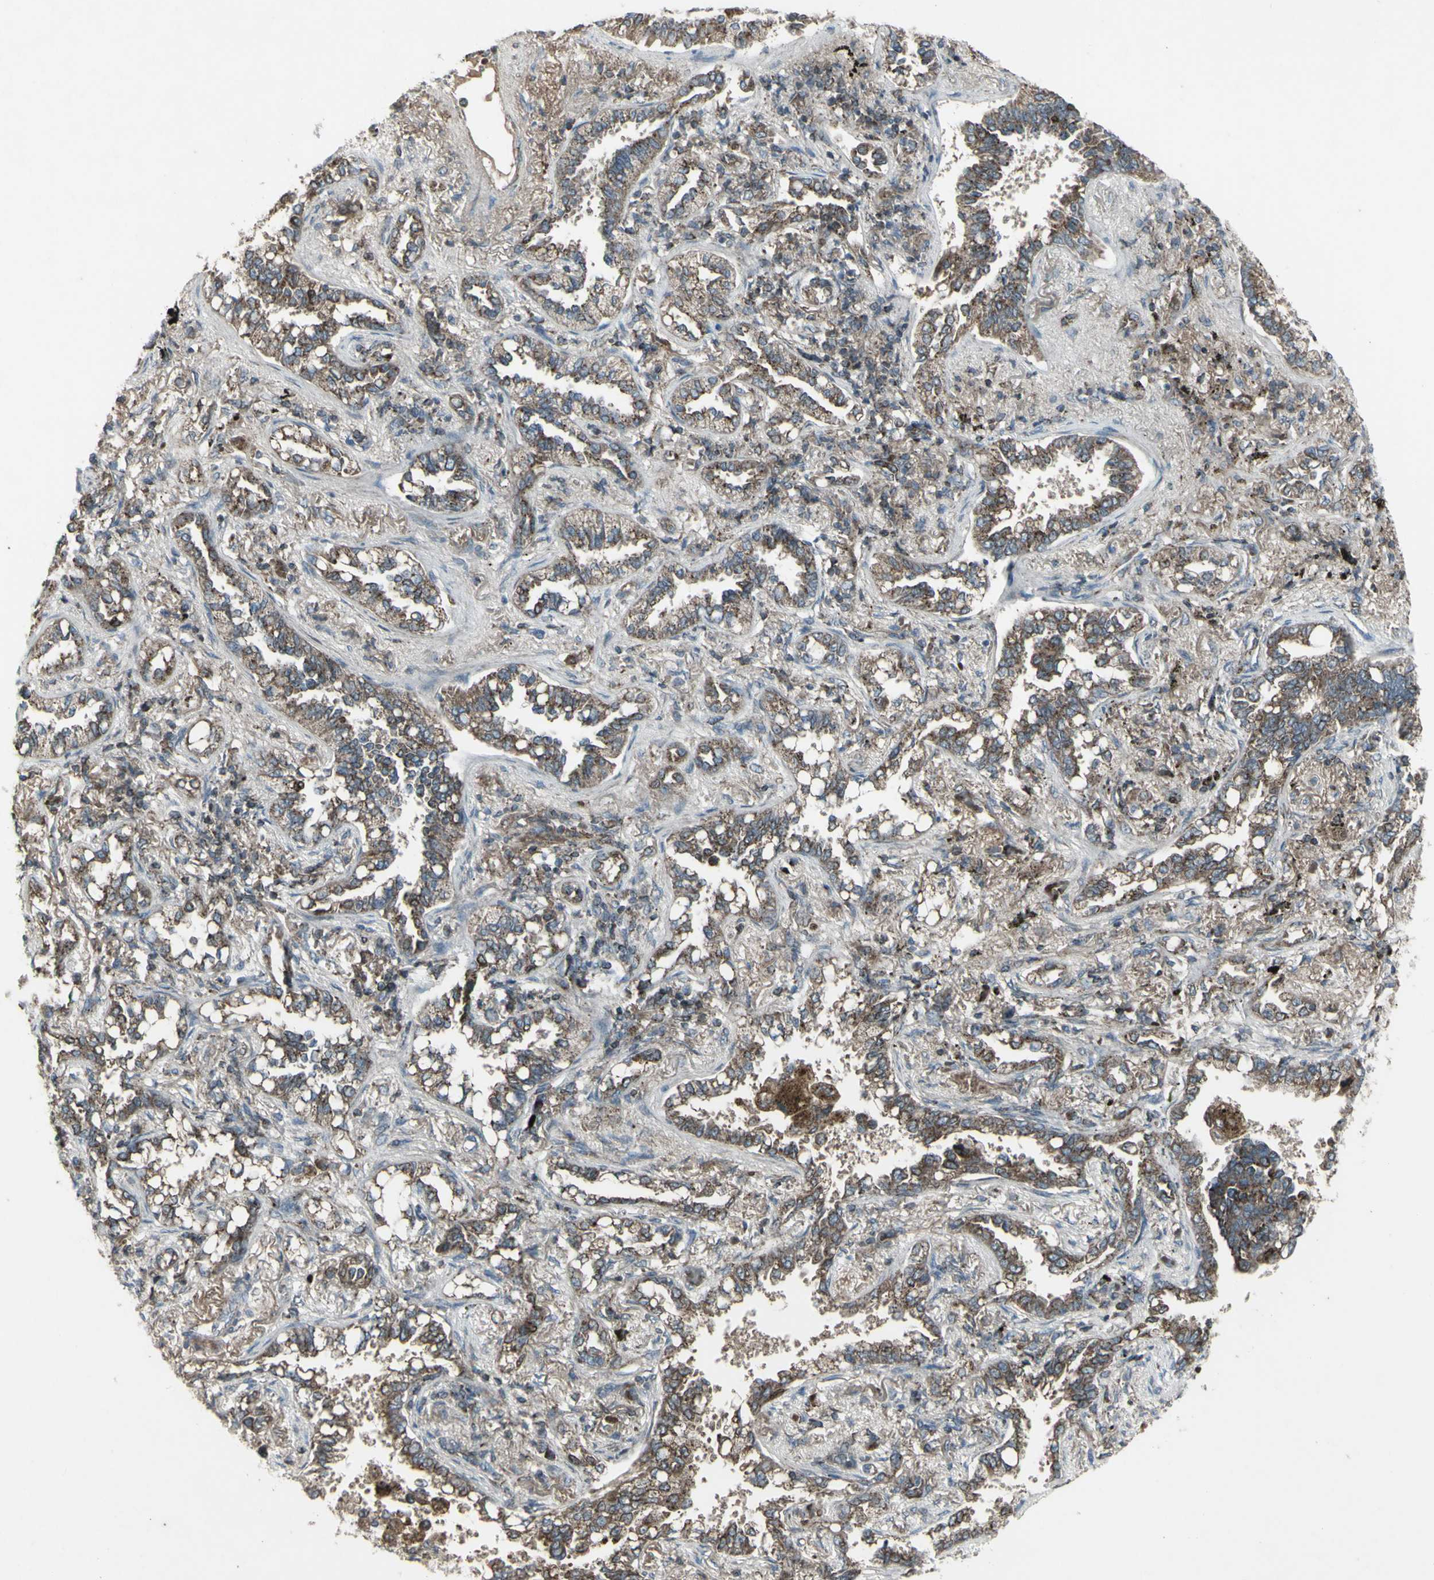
{"staining": {"intensity": "moderate", "quantity": ">75%", "location": "cytoplasmic/membranous"}, "tissue": "lung cancer", "cell_type": "Tumor cells", "image_type": "cancer", "snomed": [{"axis": "morphology", "description": "Normal tissue, NOS"}, {"axis": "morphology", "description": "Adenocarcinoma, NOS"}, {"axis": "topography", "description": "Lung"}], "caption": "A high-resolution histopathology image shows immunohistochemistry staining of lung adenocarcinoma, which displays moderate cytoplasmic/membranous staining in about >75% of tumor cells. The protein of interest is stained brown, and the nuclei are stained in blue (DAB (3,3'-diaminobenzidine) IHC with brightfield microscopy, high magnification).", "gene": "SHC1", "patient": {"sex": "male", "age": 59}}